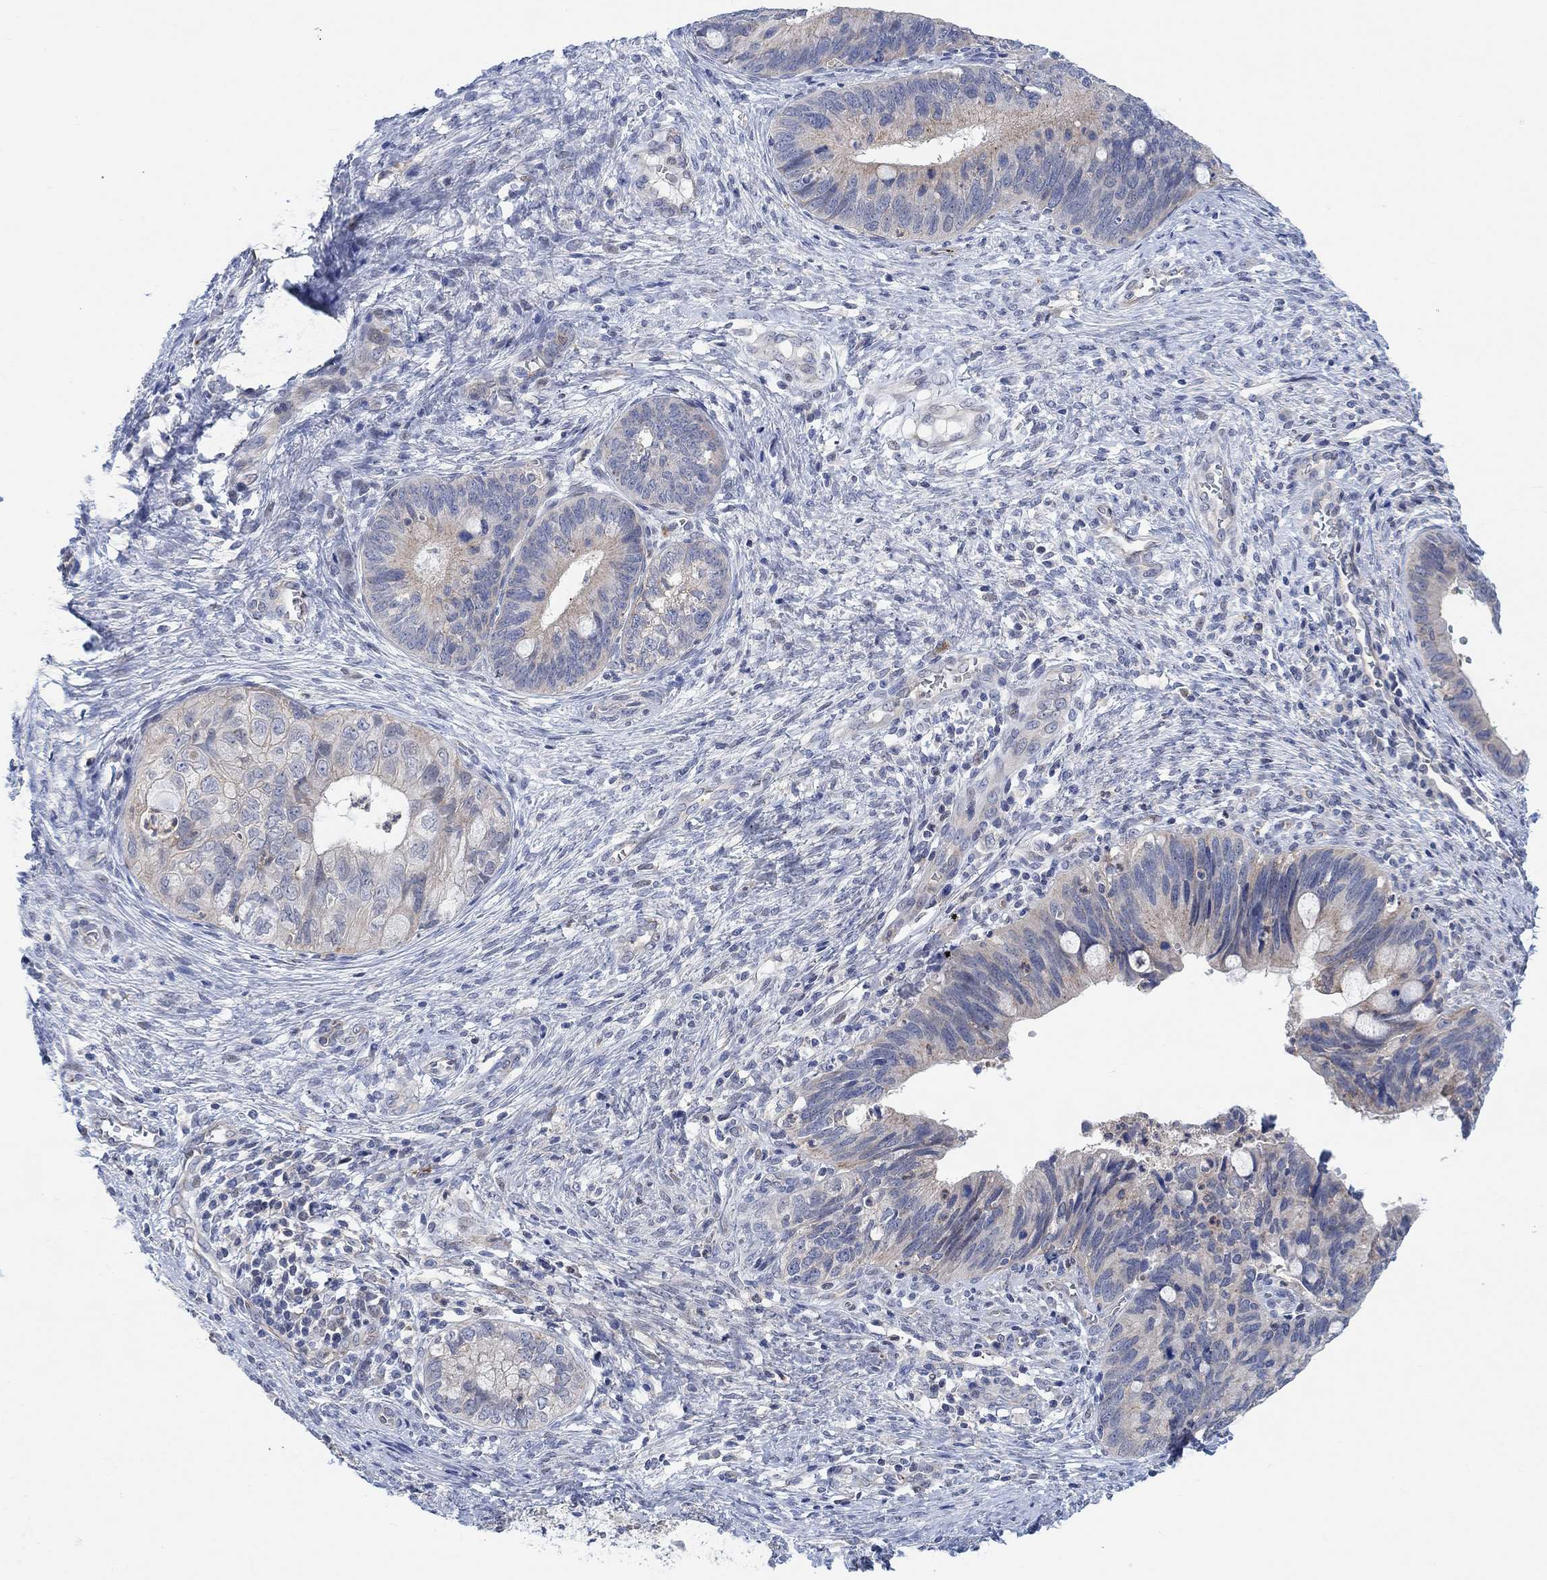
{"staining": {"intensity": "negative", "quantity": "none", "location": "none"}, "tissue": "cervical cancer", "cell_type": "Tumor cells", "image_type": "cancer", "snomed": [{"axis": "morphology", "description": "Adenocarcinoma, NOS"}, {"axis": "topography", "description": "Cervix"}], "caption": "Immunohistochemistry photomicrograph of human cervical adenocarcinoma stained for a protein (brown), which displays no staining in tumor cells. The staining is performed using DAB (3,3'-diaminobenzidine) brown chromogen with nuclei counter-stained in using hematoxylin.", "gene": "PMFBP1", "patient": {"sex": "female", "age": 42}}